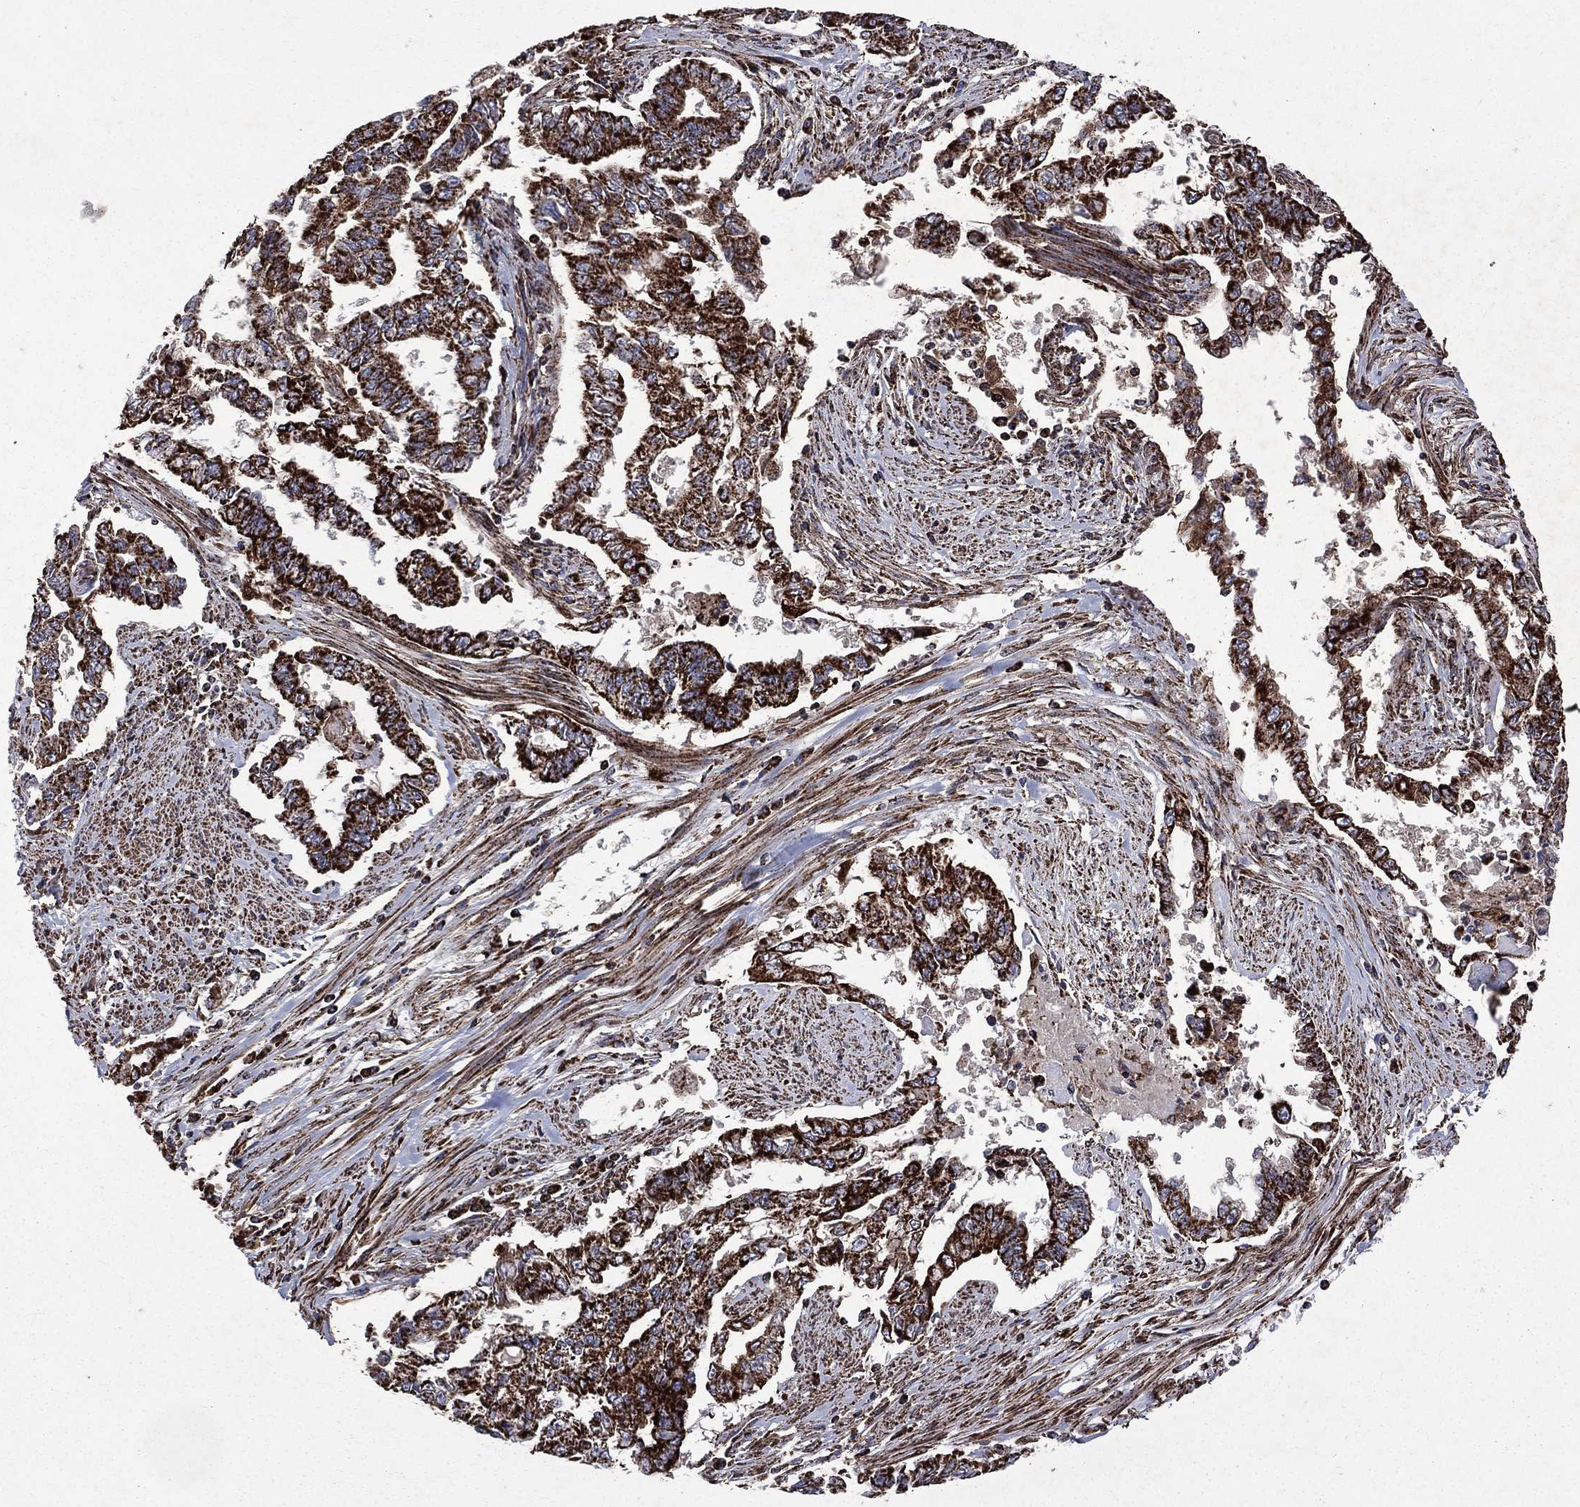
{"staining": {"intensity": "strong", "quantity": ">75%", "location": "cytoplasmic/membranous"}, "tissue": "endometrial cancer", "cell_type": "Tumor cells", "image_type": "cancer", "snomed": [{"axis": "morphology", "description": "Adenocarcinoma, NOS"}, {"axis": "topography", "description": "Uterus"}], "caption": "Endometrial adenocarcinoma tissue reveals strong cytoplasmic/membranous positivity in approximately >75% of tumor cells The staining was performed using DAB (3,3'-diaminobenzidine) to visualize the protein expression in brown, while the nuclei were stained in blue with hematoxylin (Magnification: 20x).", "gene": "GOT2", "patient": {"sex": "female", "age": 59}}